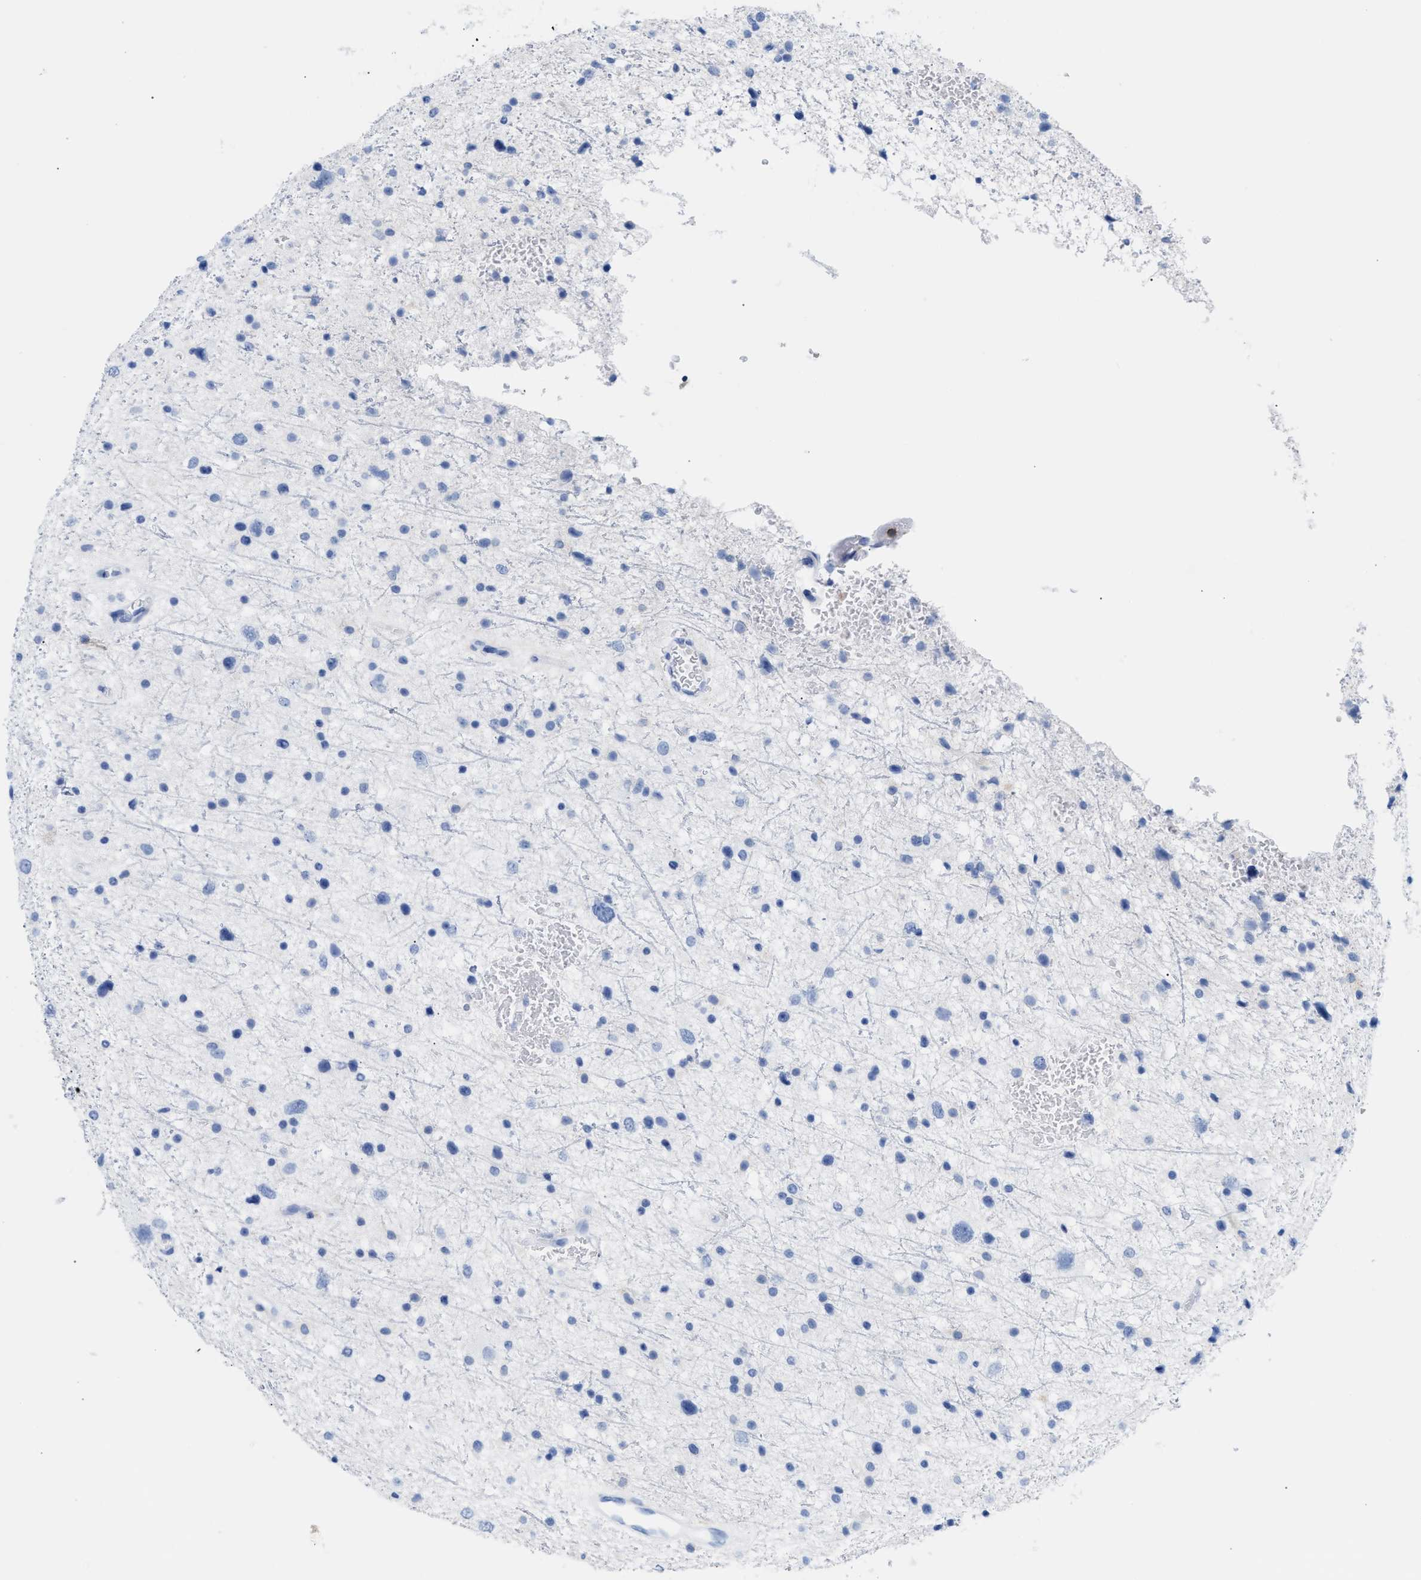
{"staining": {"intensity": "negative", "quantity": "none", "location": "none"}, "tissue": "glioma", "cell_type": "Tumor cells", "image_type": "cancer", "snomed": [{"axis": "morphology", "description": "Glioma, malignant, Low grade"}, {"axis": "topography", "description": "Brain"}], "caption": "Malignant glioma (low-grade) stained for a protein using IHC demonstrates no expression tumor cells.", "gene": "LCP1", "patient": {"sex": "female", "age": 37}}